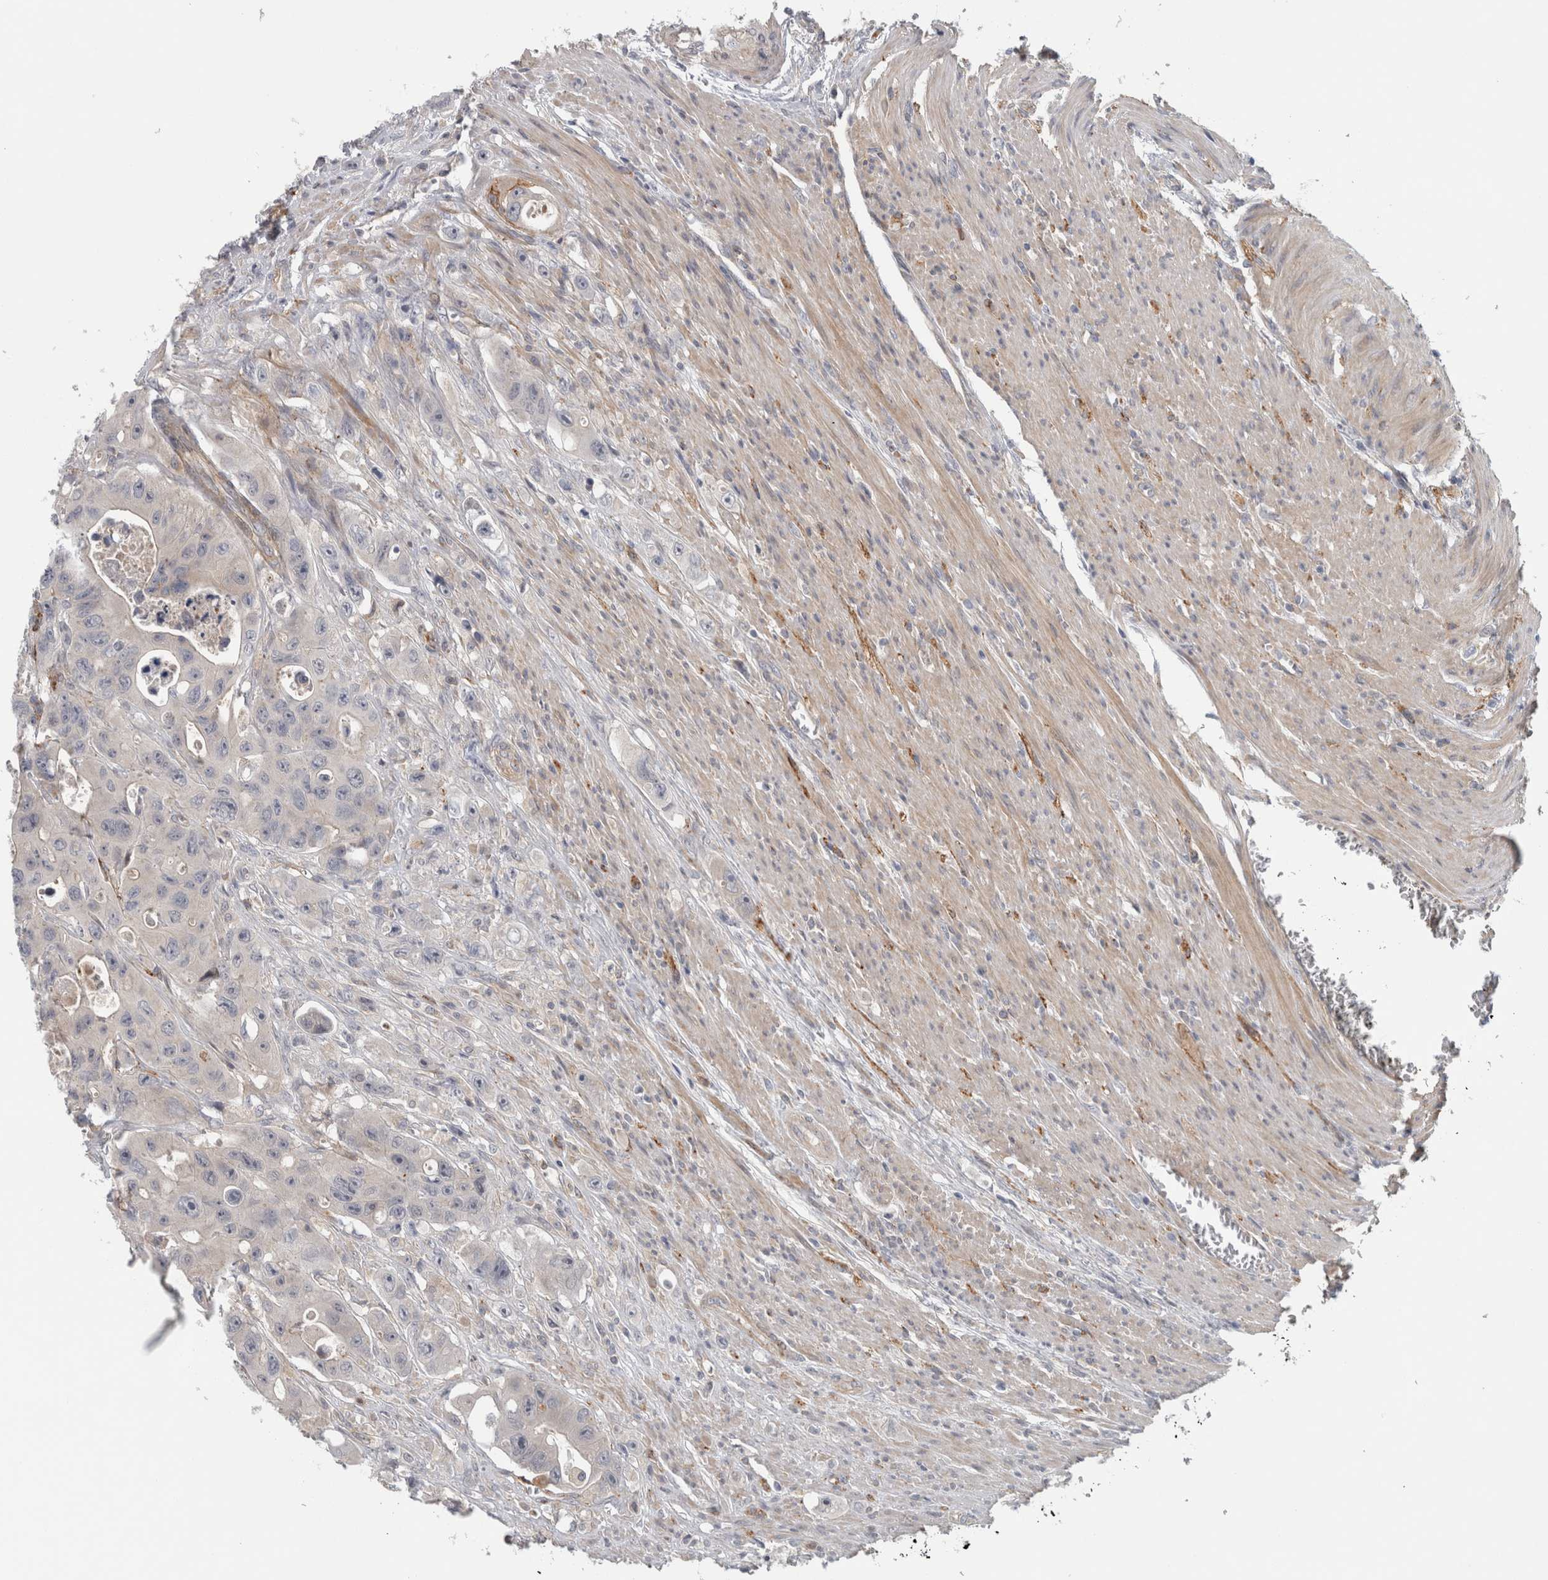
{"staining": {"intensity": "negative", "quantity": "none", "location": "none"}, "tissue": "colorectal cancer", "cell_type": "Tumor cells", "image_type": "cancer", "snomed": [{"axis": "morphology", "description": "Adenocarcinoma, NOS"}, {"axis": "topography", "description": "Colon"}], "caption": "Colorectal cancer was stained to show a protein in brown. There is no significant expression in tumor cells.", "gene": "ZNF804B", "patient": {"sex": "female", "age": 46}}